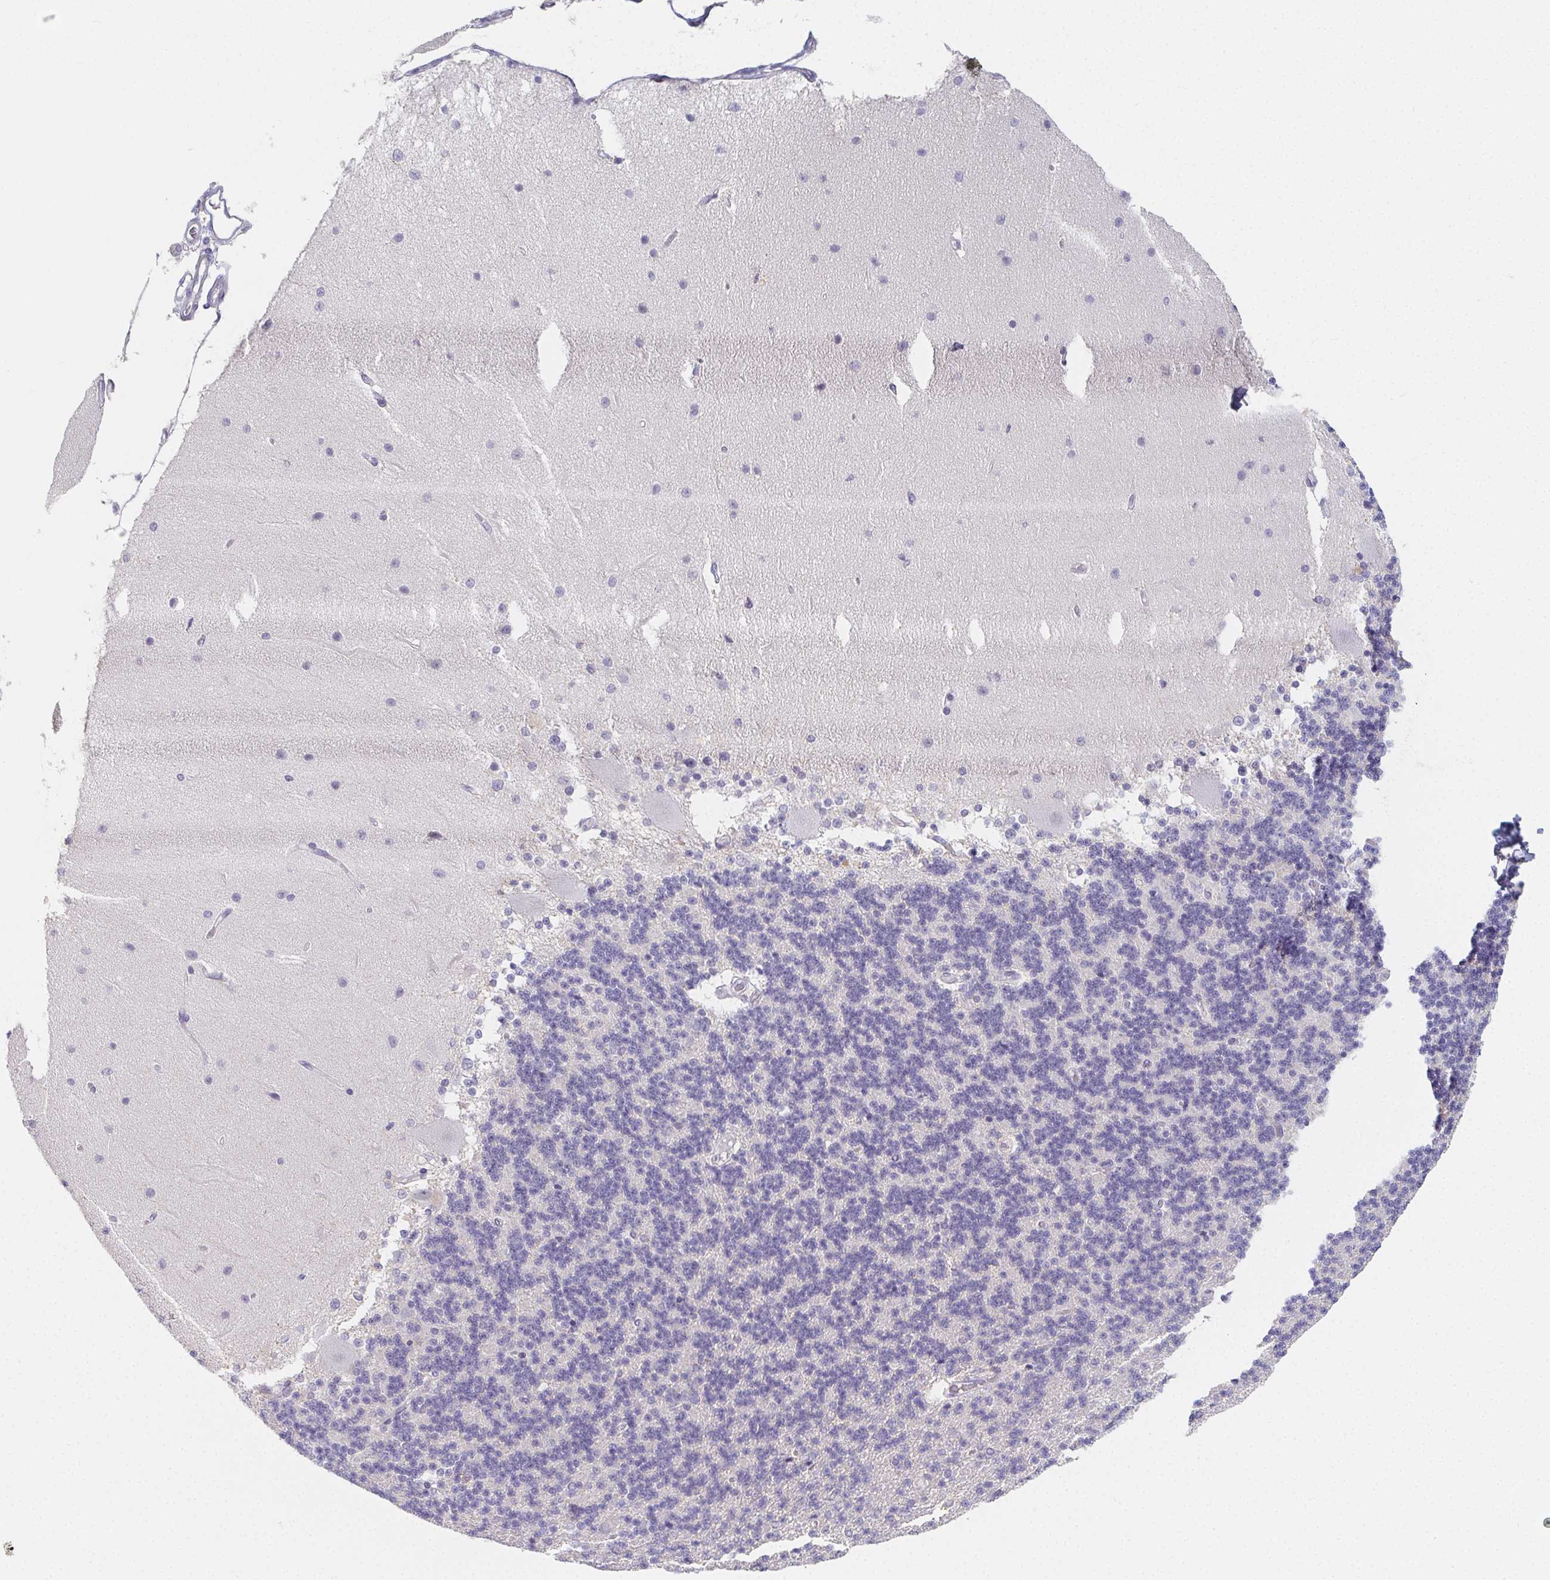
{"staining": {"intensity": "negative", "quantity": "none", "location": "none"}, "tissue": "cerebellum", "cell_type": "Cells in granular layer", "image_type": "normal", "snomed": [{"axis": "morphology", "description": "Normal tissue, NOS"}, {"axis": "topography", "description": "Cerebellum"}], "caption": "High magnification brightfield microscopy of normal cerebellum stained with DAB (3,3'-diaminobenzidine) (brown) and counterstained with hematoxylin (blue): cells in granular layer show no significant staining. (Immunohistochemistry (ihc), brightfield microscopy, high magnification).", "gene": "GLIPR1L1", "patient": {"sex": "female", "age": 54}}